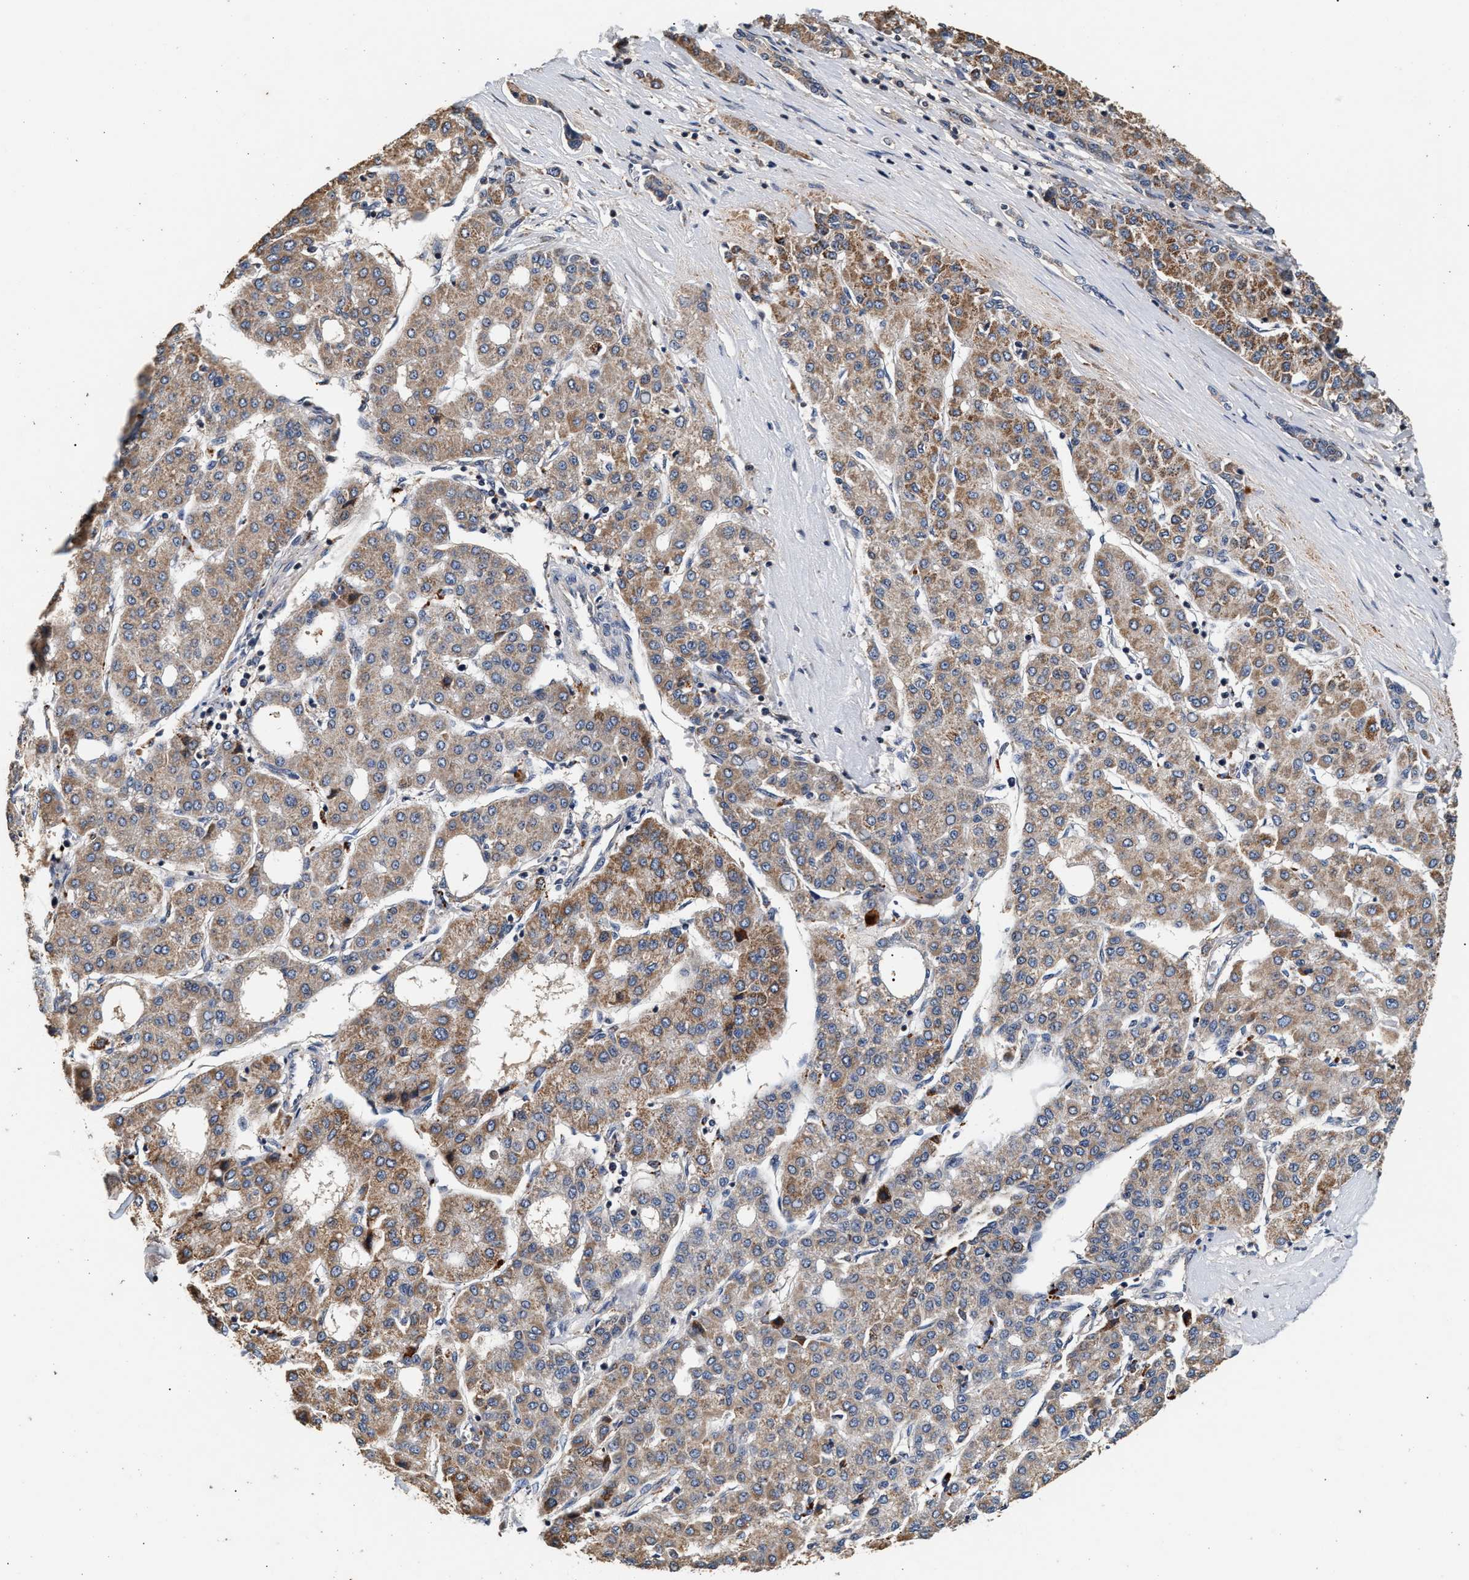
{"staining": {"intensity": "moderate", "quantity": ">75%", "location": "cytoplasmic/membranous"}, "tissue": "liver cancer", "cell_type": "Tumor cells", "image_type": "cancer", "snomed": [{"axis": "morphology", "description": "Carcinoma, Hepatocellular, NOS"}, {"axis": "topography", "description": "Liver"}], "caption": "This micrograph displays immunohistochemistry (IHC) staining of liver cancer (hepatocellular carcinoma), with medium moderate cytoplasmic/membranous expression in approximately >75% of tumor cells.", "gene": "PTGR3", "patient": {"sex": "male", "age": 65}}